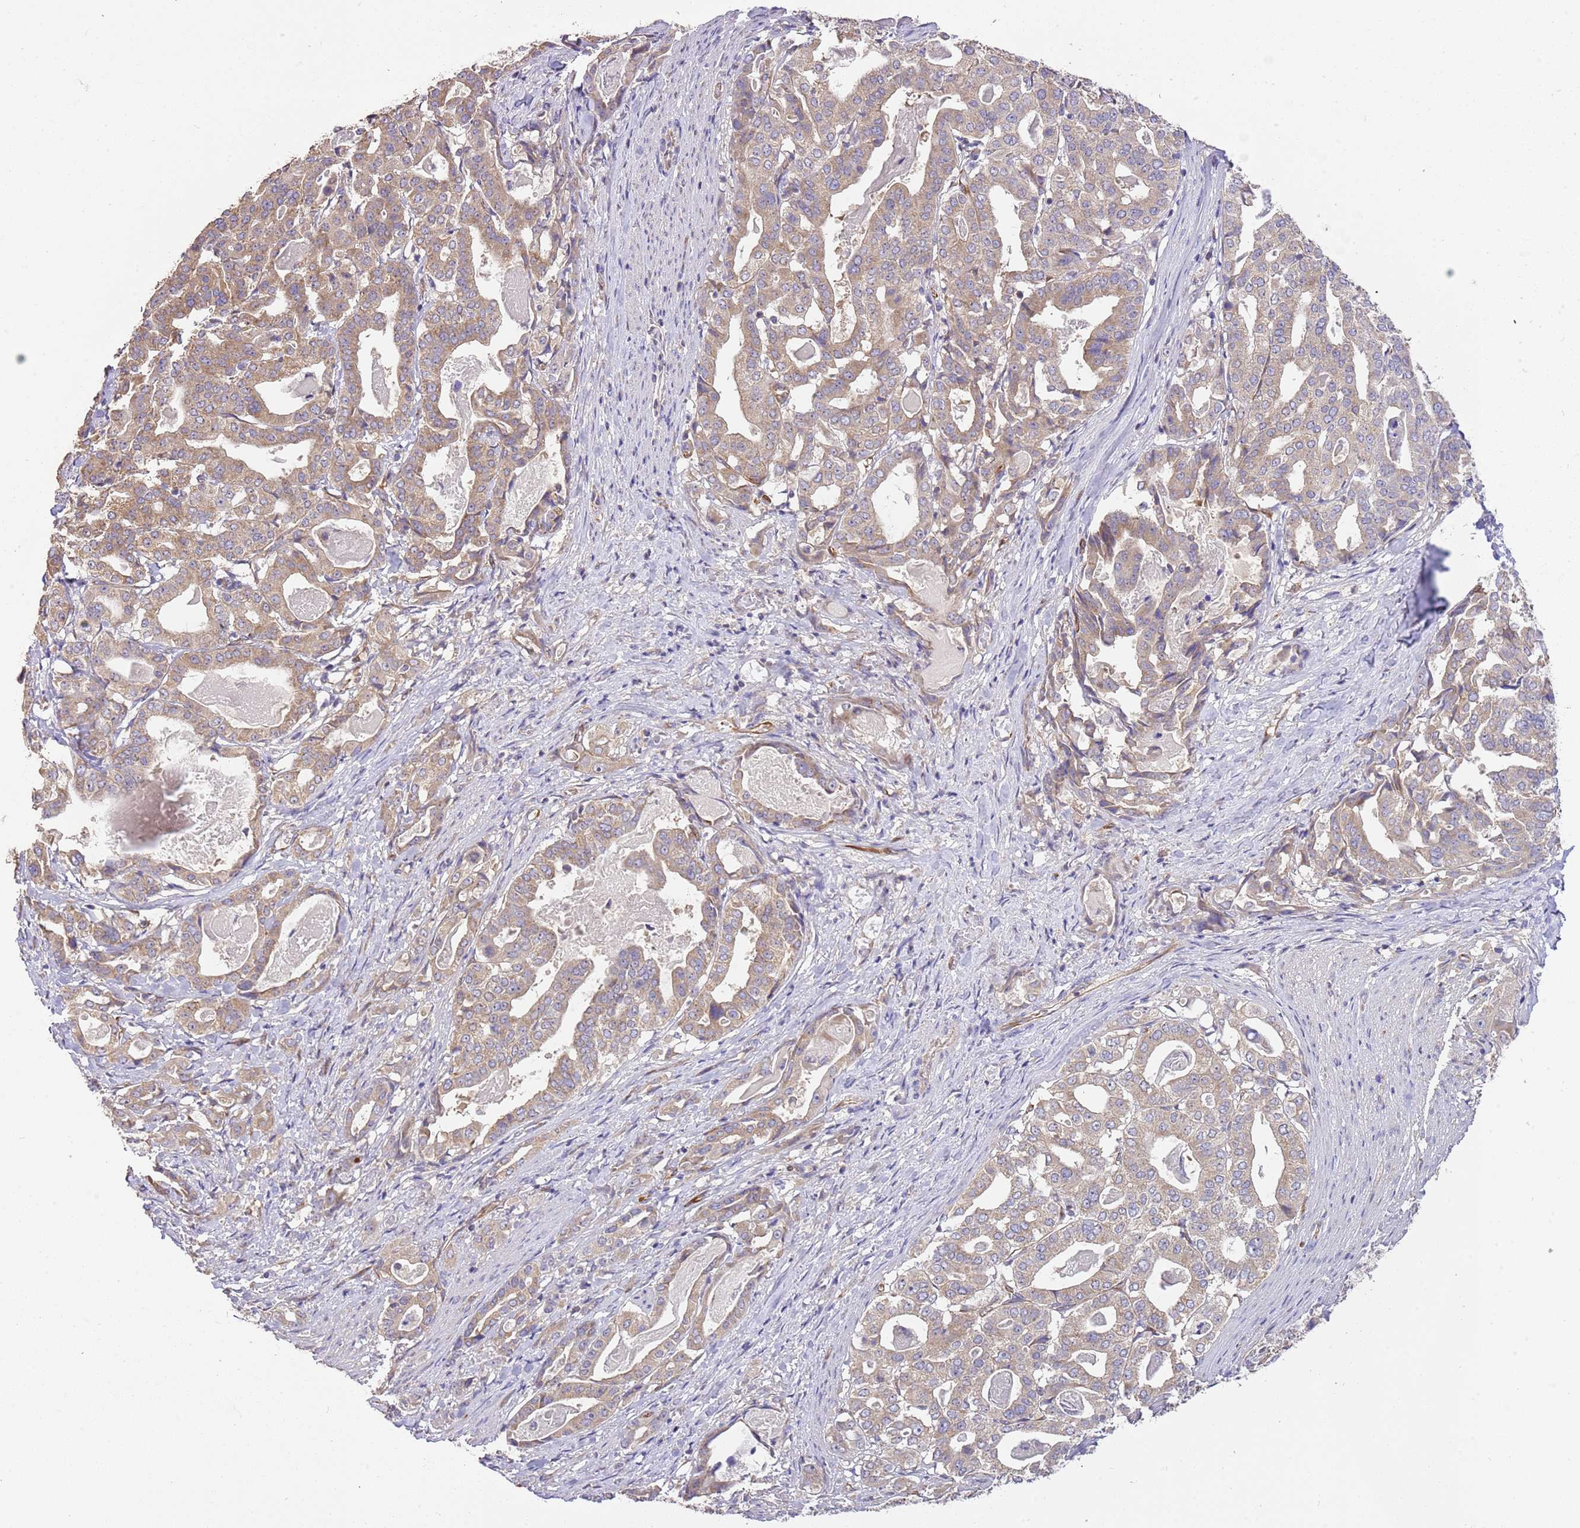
{"staining": {"intensity": "moderate", "quantity": ">75%", "location": "cytoplasmic/membranous"}, "tissue": "stomach cancer", "cell_type": "Tumor cells", "image_type": "cancer", "snomed": [{"axis": "morphology", "description": "Adenocarcinoma, NOS"}, {"axis": "topography", "description": "Stomach"}], "caption": "Approximately >75% of tumor cells in stomach cancer display moderate cytoplasmic/membranous protein expression as visualized by brown immunohistochemical staining.", "gene": "DOCK9", "patient": {"sex": "male", "age": 48}}